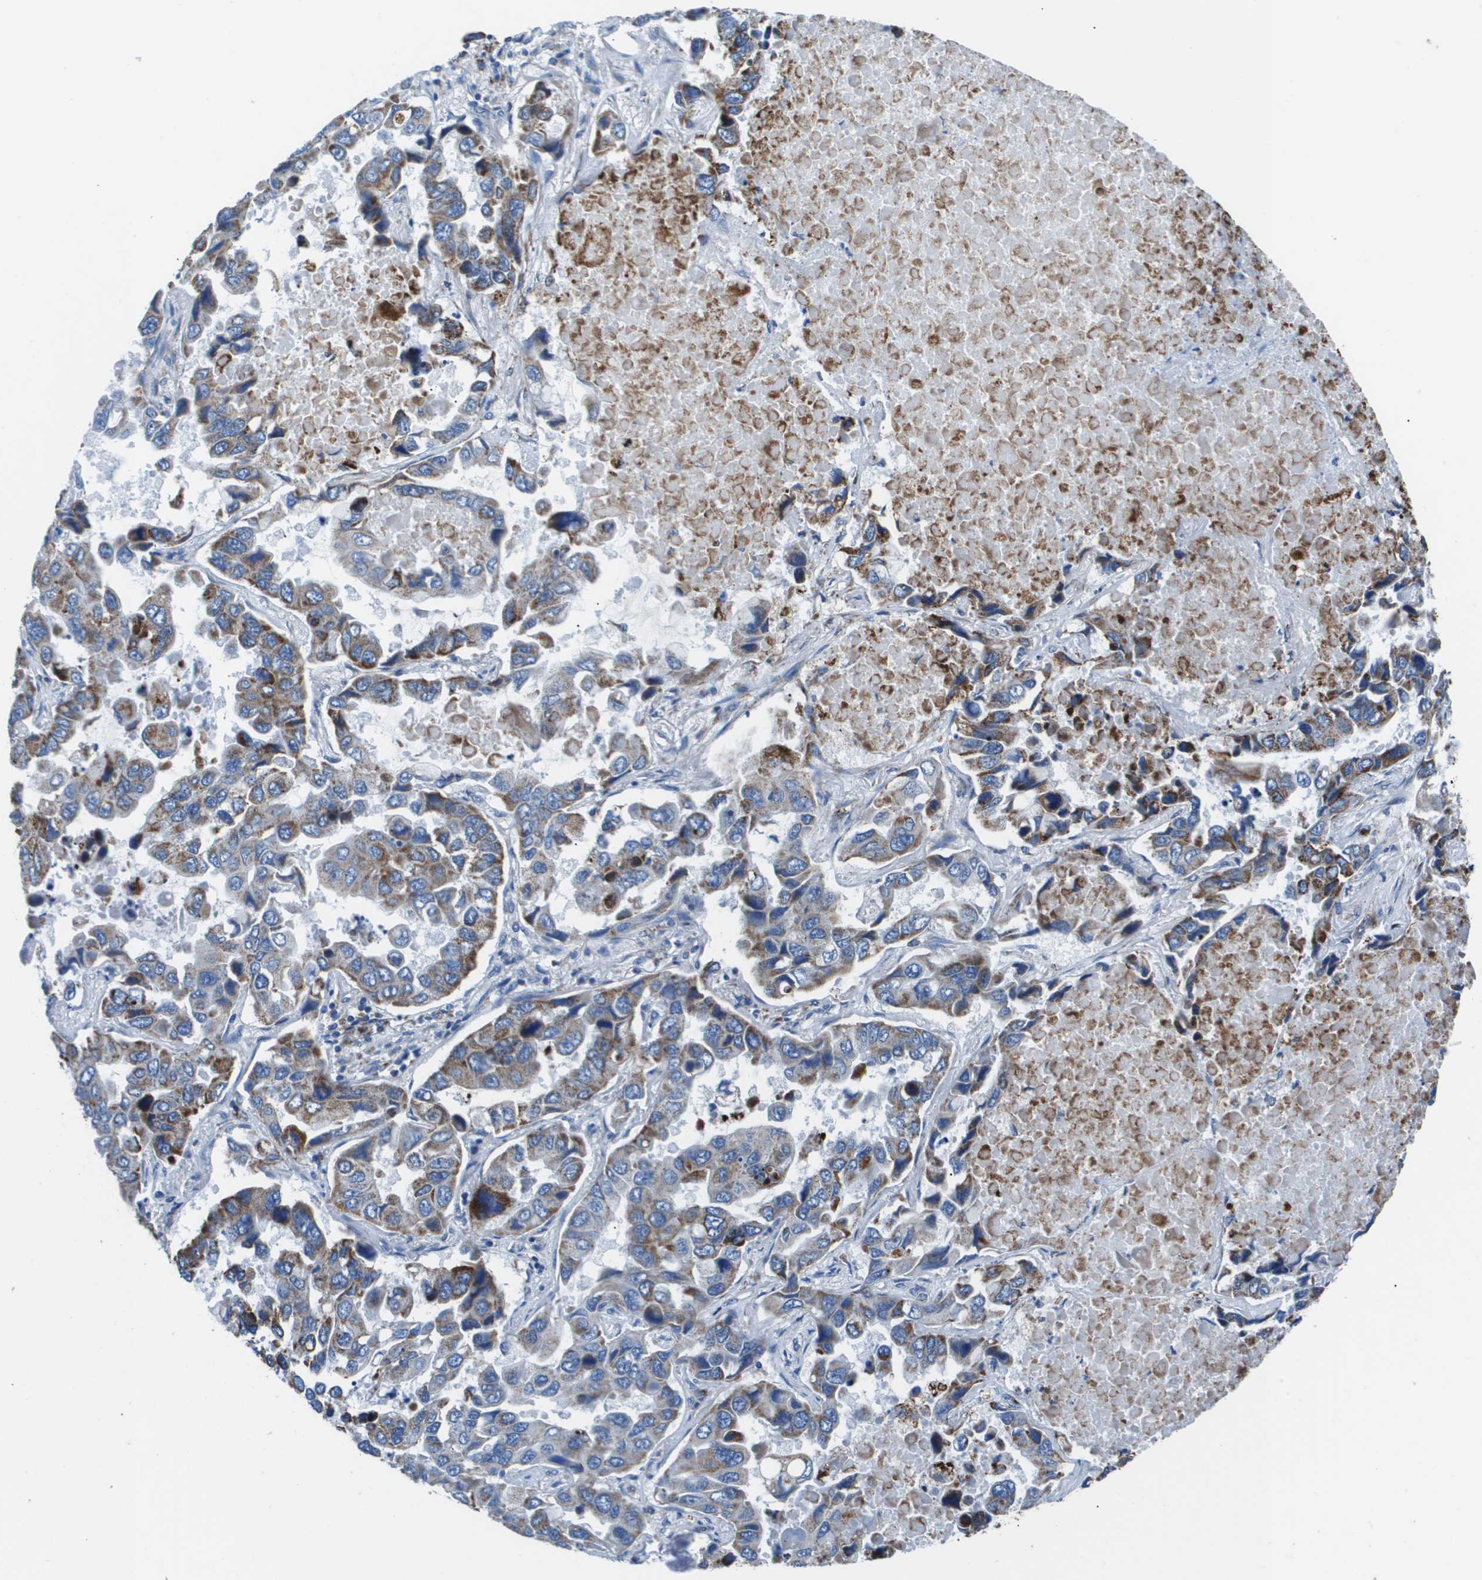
{"staining": {"intensity": "moderate", "quantity": ">75%", "location": "cytoplasmic/membranous"}, "tissue": "lung cancer", "cell_type": "Tumor cells", "image_type": "cancer", "snomed": [{"axis": "morphology", "description": "Adenocarcinoma, NOS"}, {"axis": "topography", "description": "Lung"}], "caption": "This image demonstrates lung cancer (adenocarcinoma) stained with IHC to label a protein in brown. The cytoplasmic/membranous of tumor cells show moderate positivity for the protein. Nuclei are counter-stained blue.", "gene": "ZDHHC3", "patient": {"sex": "male", "age": 64}}